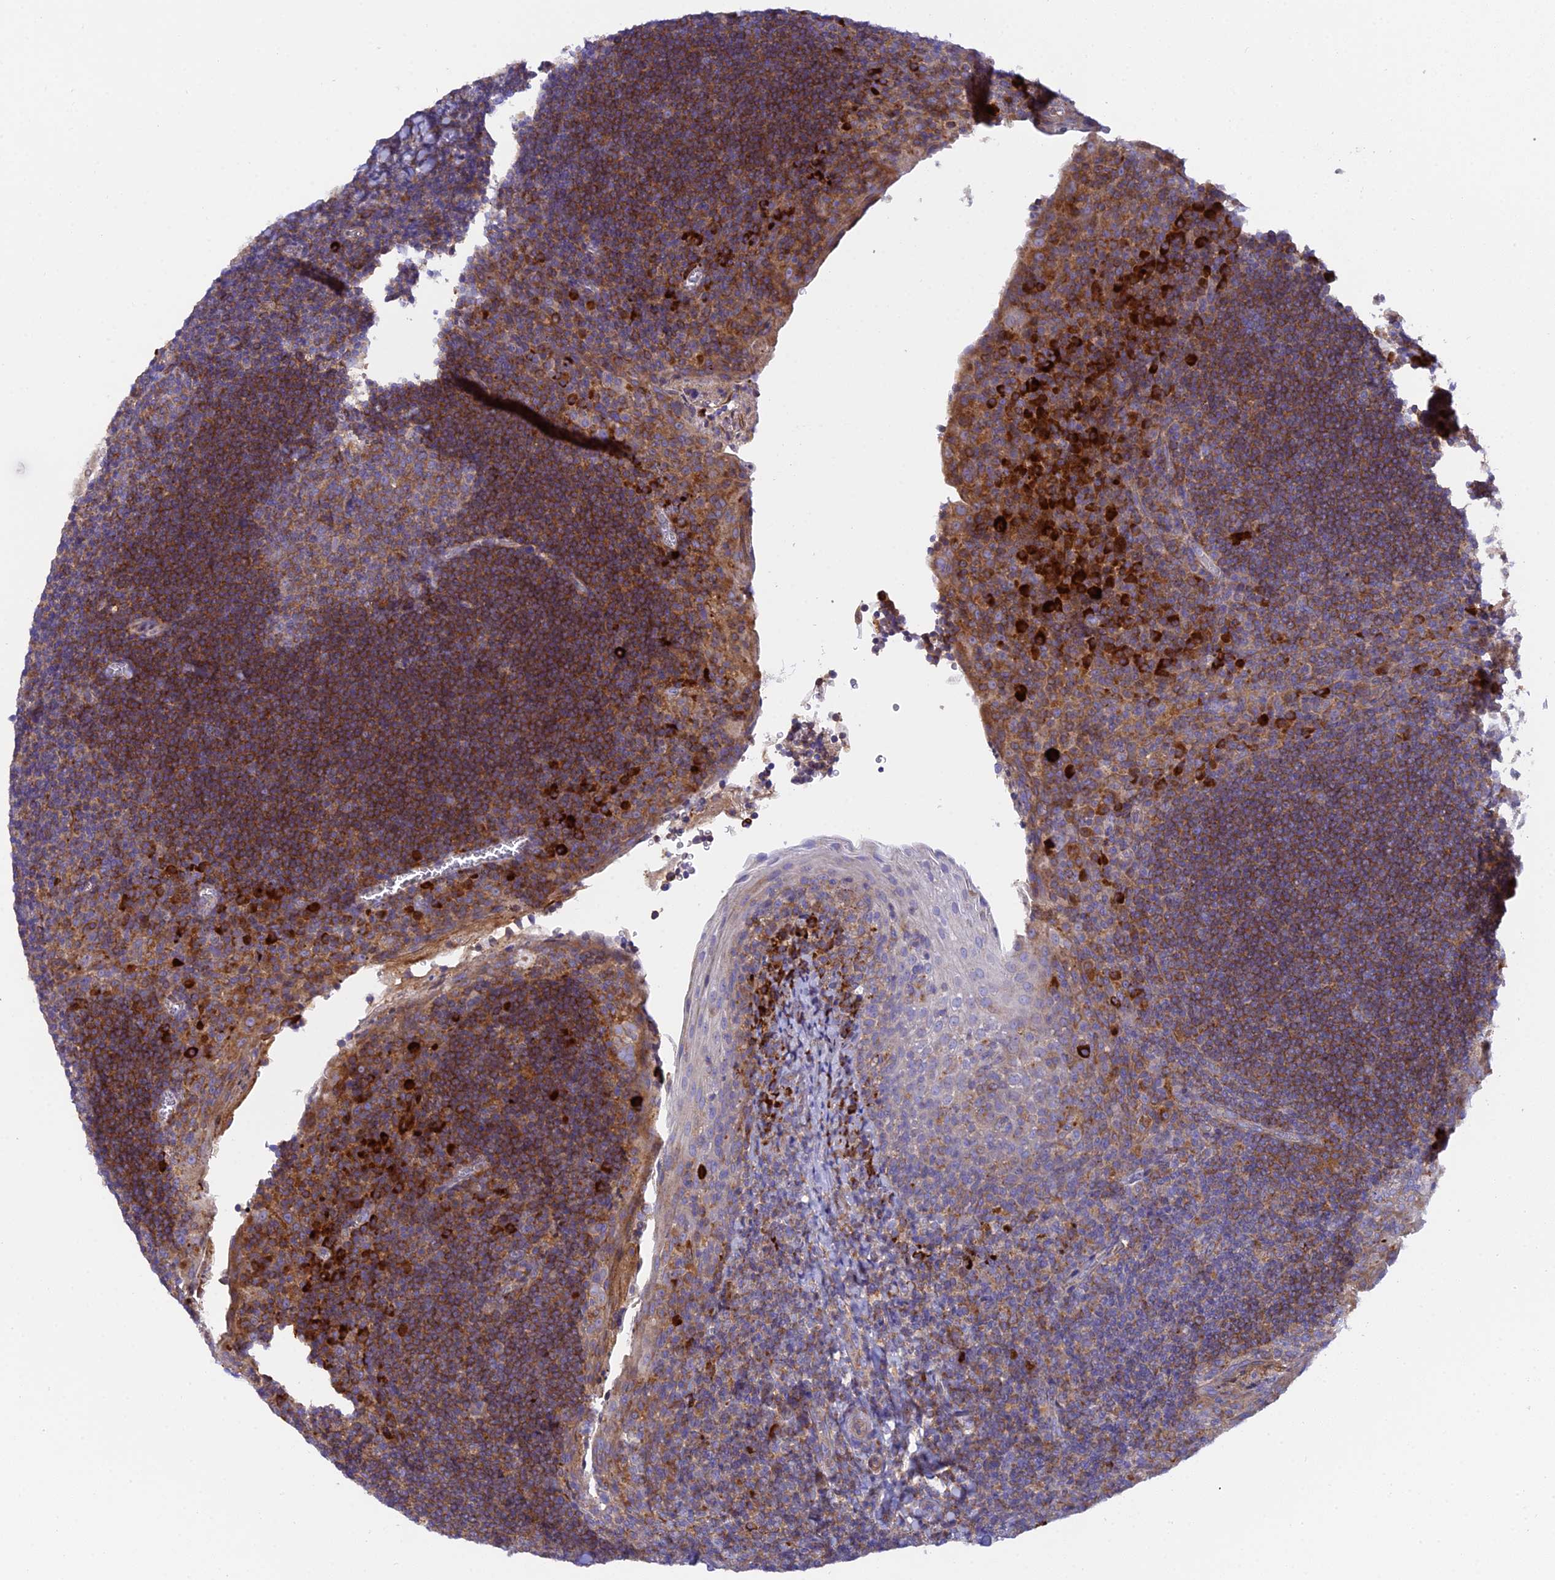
{"staining": {"intensity": "moderate", "quantity": "25%-75%", "location": "cytoplasmic/membranous"}, "tissue": "tonsil", "cell_type": "Germinal center cells", "image_type": "normal", "snomed": [{"axis": "morphology", "description": "Normal tissue, NOS"}, {"axis": "topography", "description": "Tonsil"}], "caption": "DAB immunohistochemical staining of normal human tonsil demonstrates moderate cytoplasmic/membranous protein staining in approximately 25%-75% of germinal center cells. (DAB (3,3'-diaminobenzidine) = brown stain, brightfield microscopy at high magnification).", "gene": "CLCN7", "patient": {"sex": "male", "age": 27}}